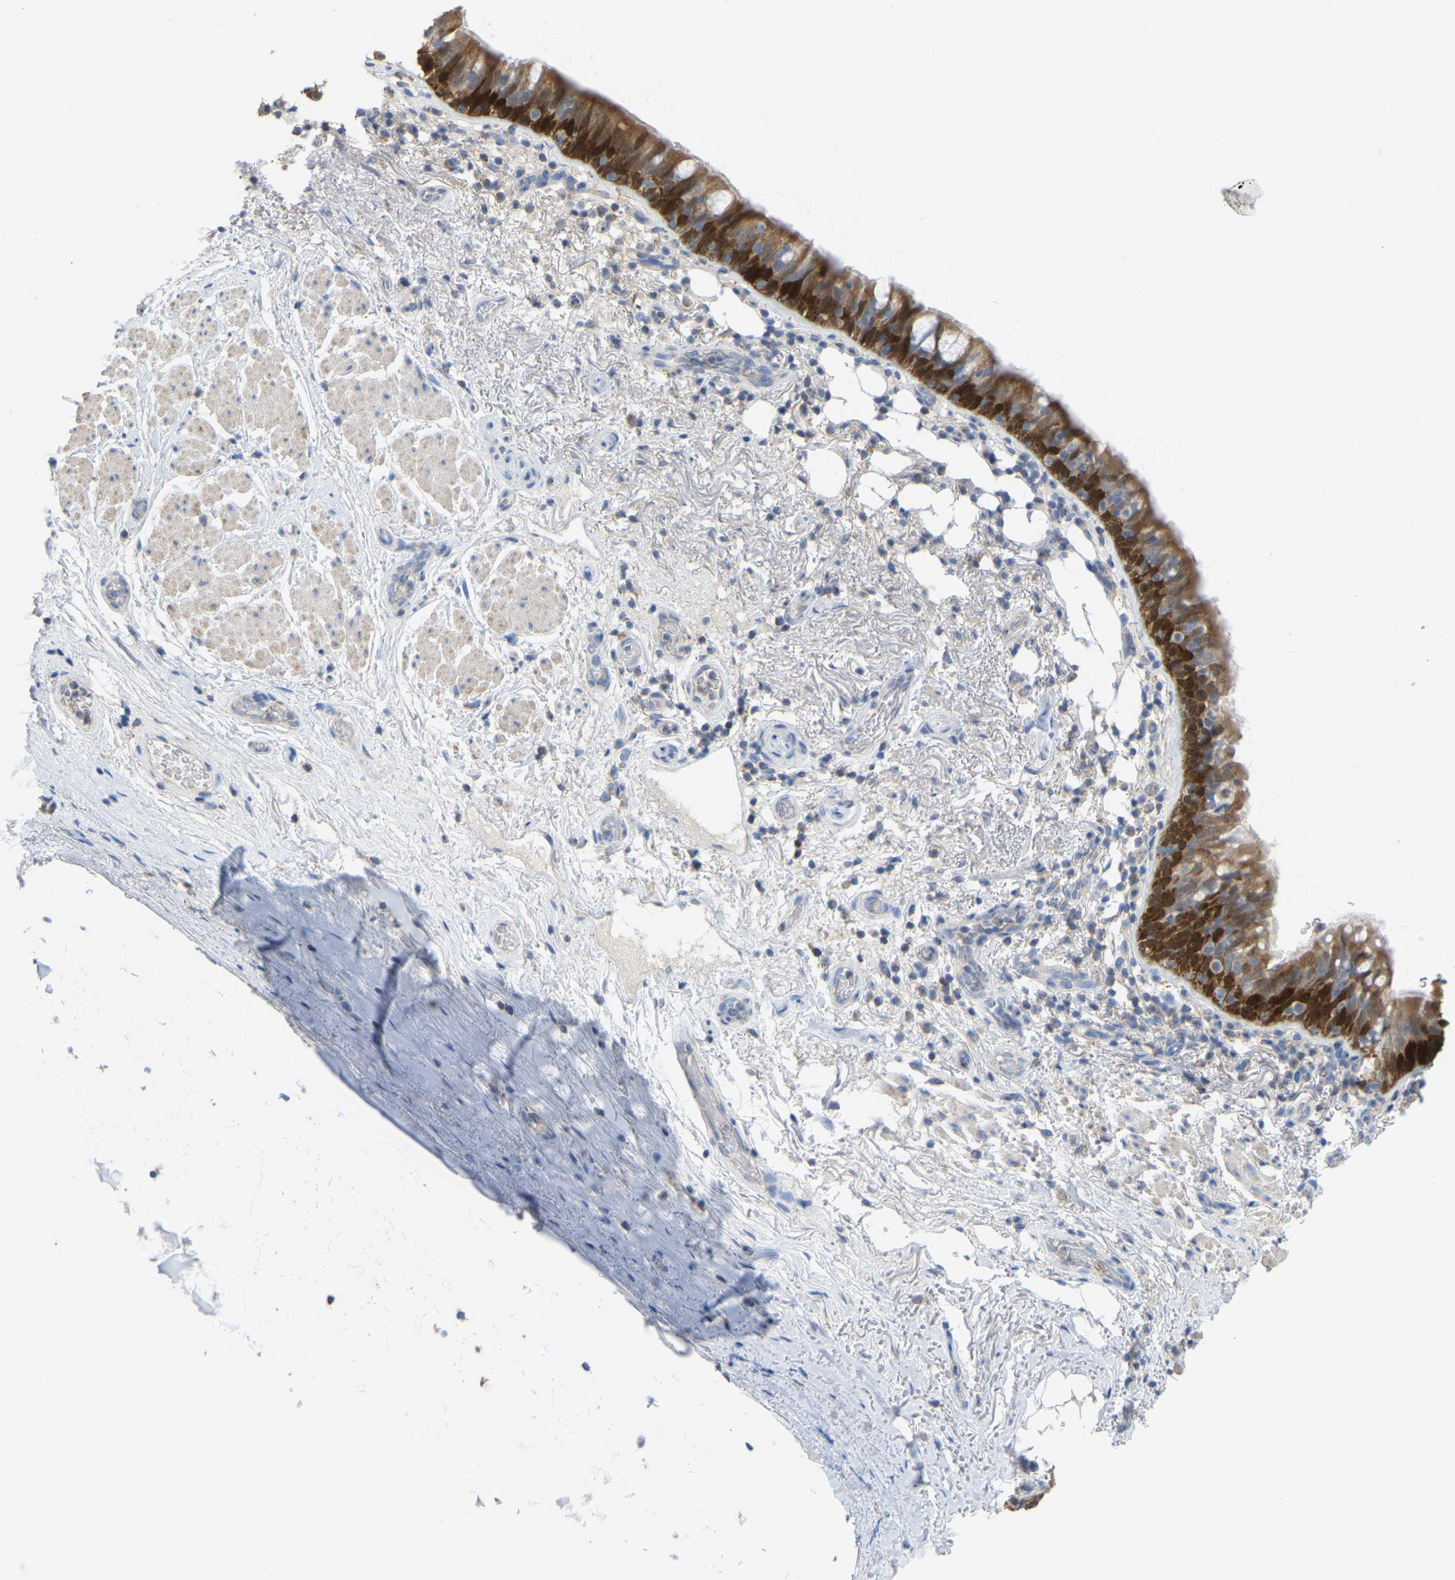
{"staining": {"intensity": "strong", "quantity": ">75%", "location": "cytoplasmic/membranous"}, "tissue": "bronchus", "cell_type": "Respiratory epithelial cells", "image_type": "normal", "snomed": [{"axis": "morphology", "description": "Normal tissue, NOS"}, {"axis": "morphology", "description": "Inflammation, NOS"}, {"axis": "topography", "description": "Cartilage tissue"}, {"axis": "topography", "description": "Bronchus"}], "caption": "Bronchus stained with DAB (3,3'-diaminobenzidine) immunohistochemistry (IHC) reveals high levels of strong cytoplasmic/membranous positivity in about >75% of respiratory epithelial cells. (brown staining indicates protein expression, while blue staining denotes nuclei).", "gene": "SERPINB5", "patient": {"sex": "male", "age": 77}}